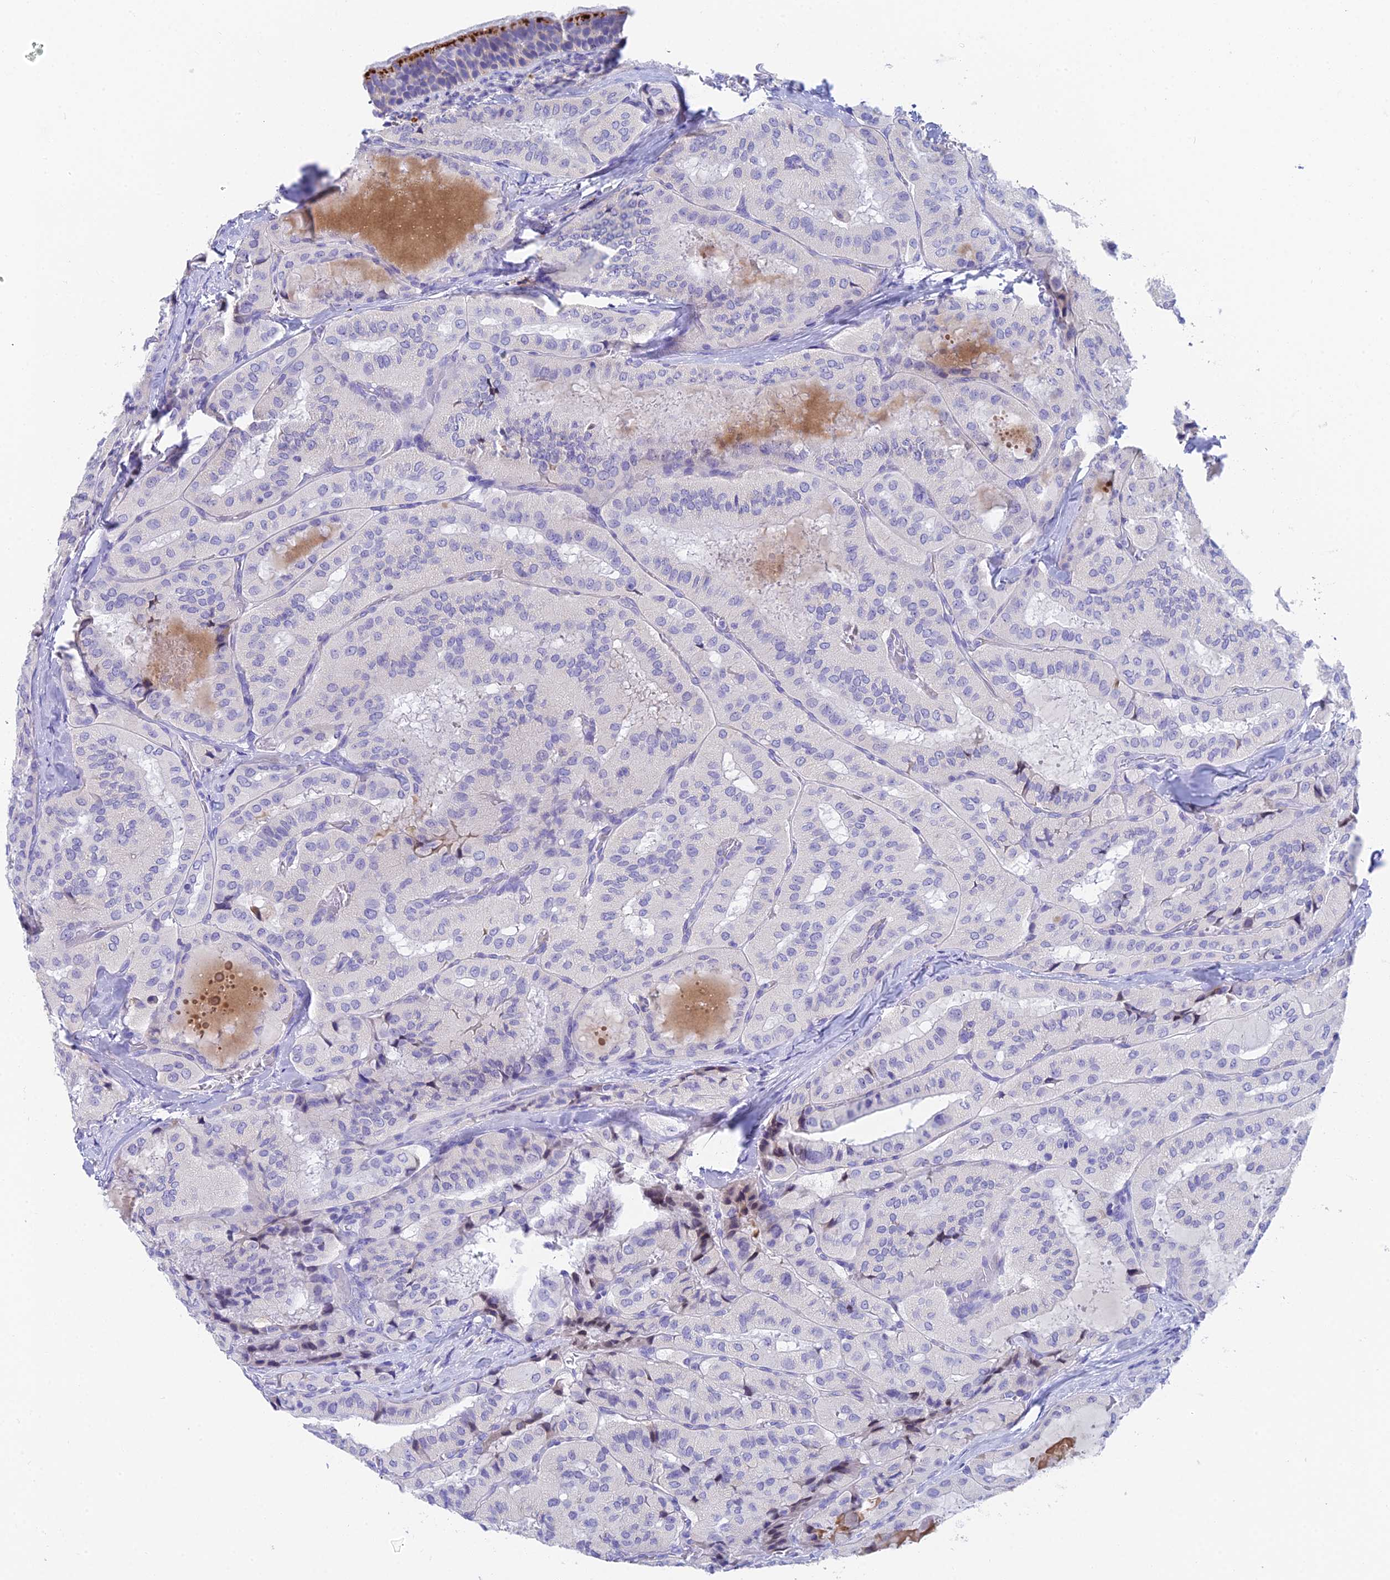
{"staining": {"intensity": "negative", "quantity": "none", "location": "none"}, "tissue": "thyroid cancer", "cell_type": "Tumor cells", "image_type": "cancer", "snomed": [{"axis": "morphology", "description": "Normal tissue, NOS"}, {"axis": "morphology", "description": "Papillary adenocarcinoma, NOS"}, {"axis": "topography", "description": "Thyroid gland"}], "caption": "Tumor cells show no significant protein staining in thyroid papillary adenocarcinoma.", "gene": "ADAMTS13", "patient": {"sex": "female", "age": 59}}